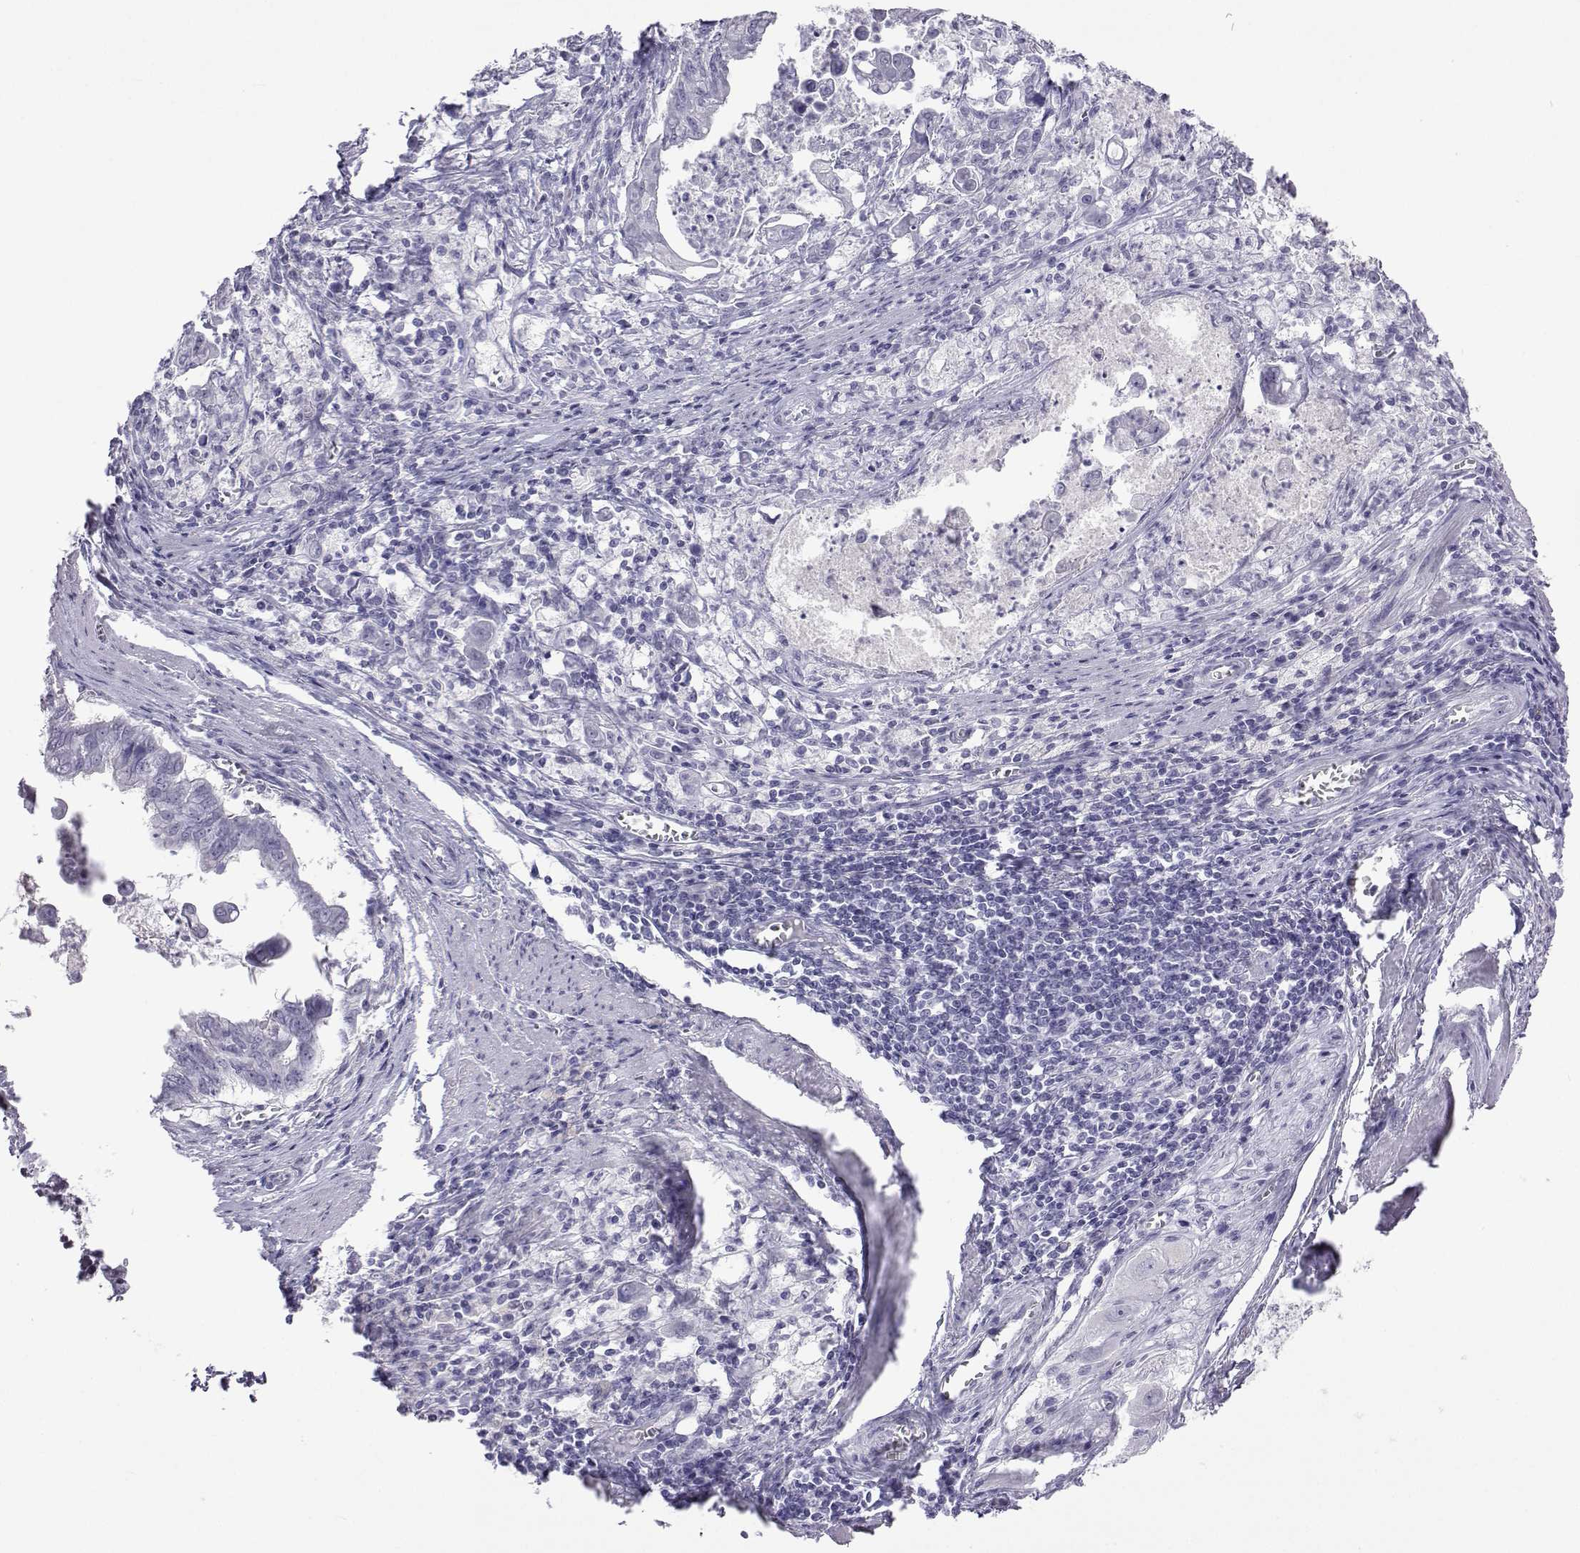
{"staining": {"intensity": "negative", "quantity": "none", "location": "none"}, "tissue": "stomach cancer", "cell_type": "Tumor cells", "image_type": "cancer", "snomed": [{"axis": "morphology", "description": "Adenocarcinoma, NOS"}, {"axis": "topography", "description": "Stomach, upper"}], "caption": "Immunohistochemistry of stomach cancer exhibits no staining in tumor cells. Brightfield microscopy of immunohistochemistry stained with DAB (brown) and hematoxylin (blue), captured at high magnification.", "gene": "ACTL7A", "patient": {"sex": "male", "age": 80}}